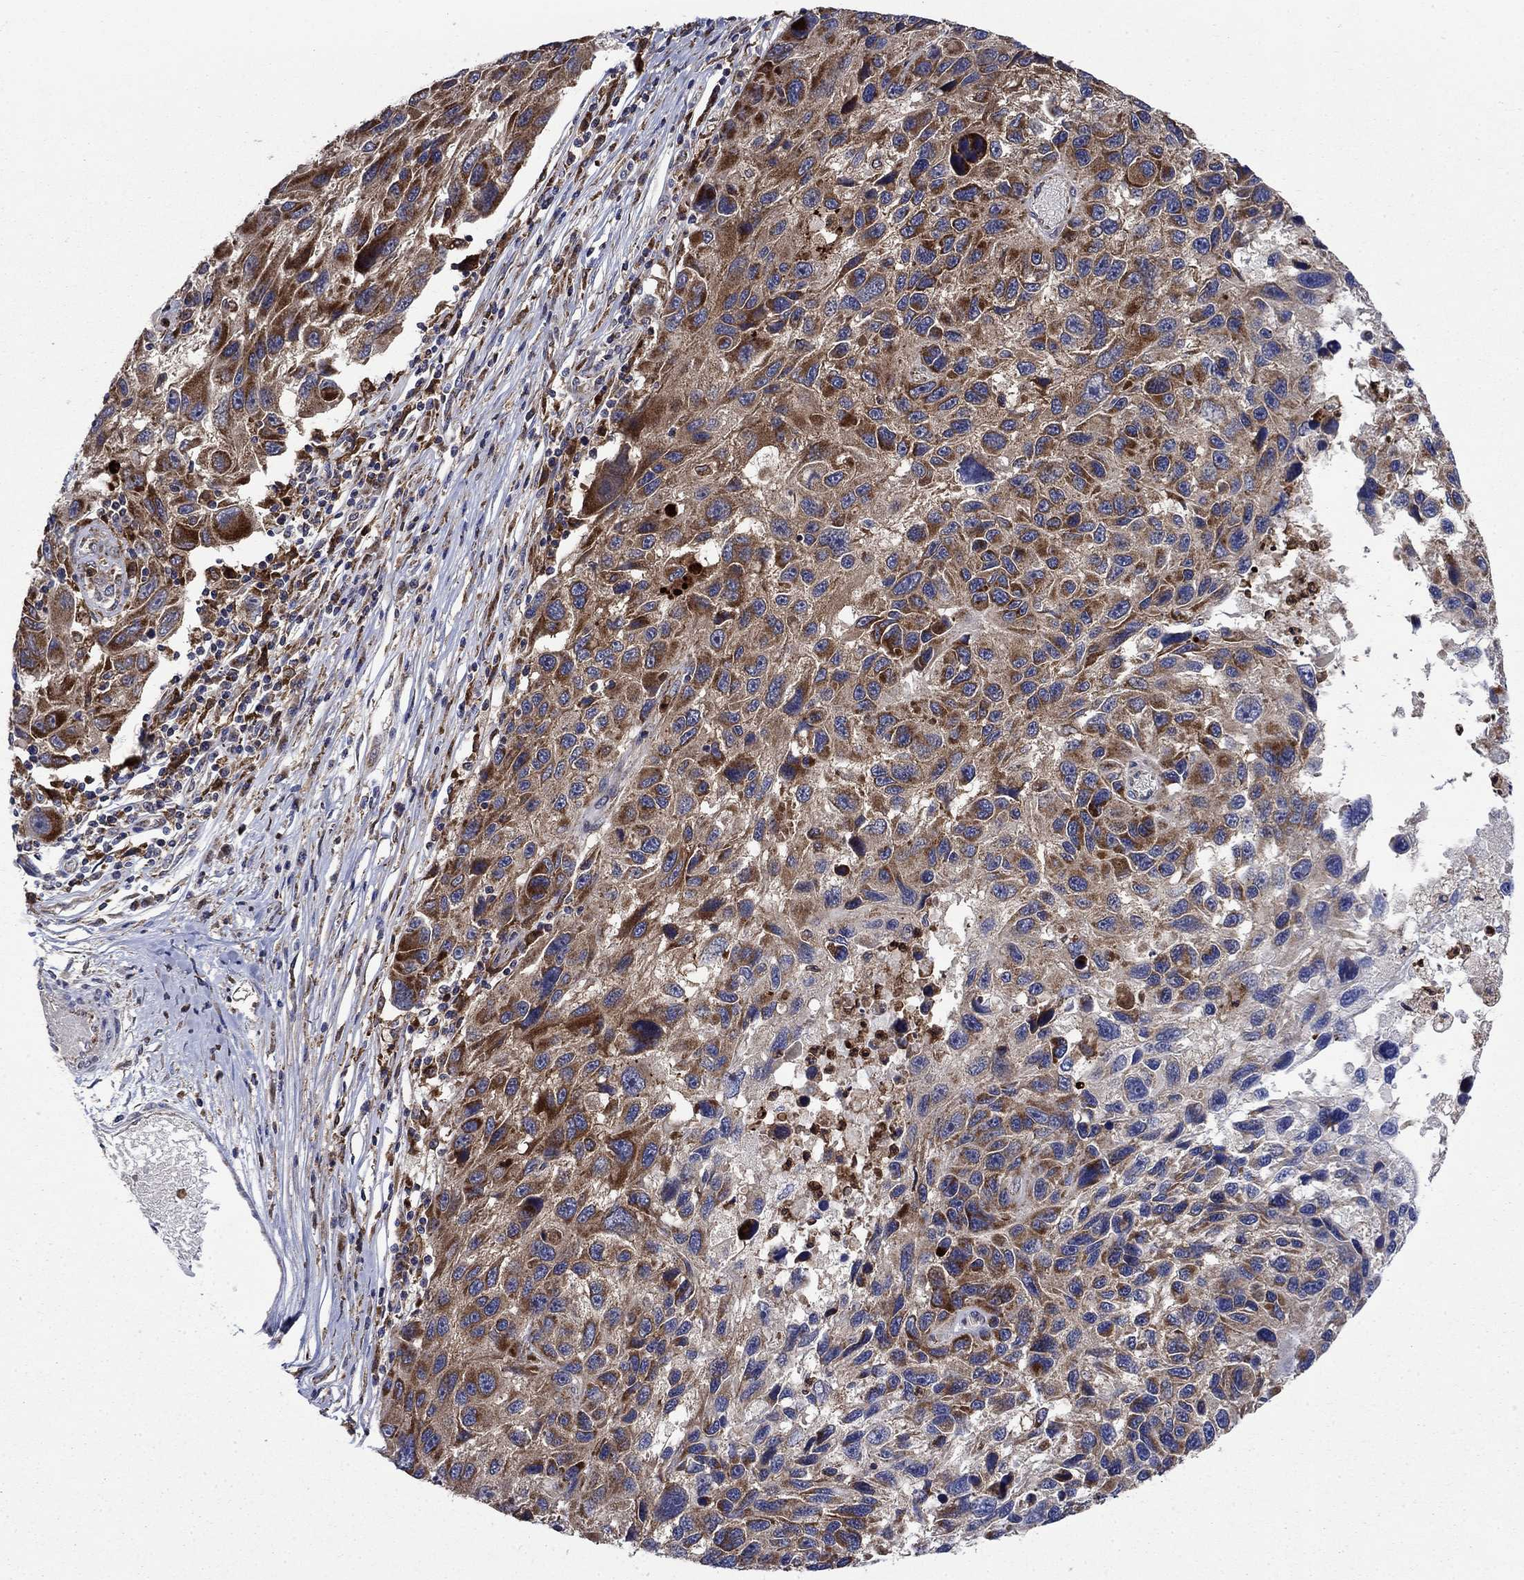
{"staining": {"intensity": "strong", "quantity": "25%-75%", "location": "cytoplasmic/membranous"}, "tissue": "melanoma", "cell_type": "Tumor cells", "image_type": "cancer", "snomed": [{"axis": "morphology", "description": "Malignant melanoma, NOS"}, {"axis": "topography", "description": "Skin"}], "caption": "An immunohistochemistry (IHC) micrograph of neoplastic tissue is shown. Protein staining in brown labels strong cytoplasmic/membranous positivity in melanoma within tumor cells. (DAB (3,3'-diaminobenzidine) IHC with brightfield microscopy, high magnification).", "gene": "RNF19B", "patient": {"sex": "male", "age": 53}}